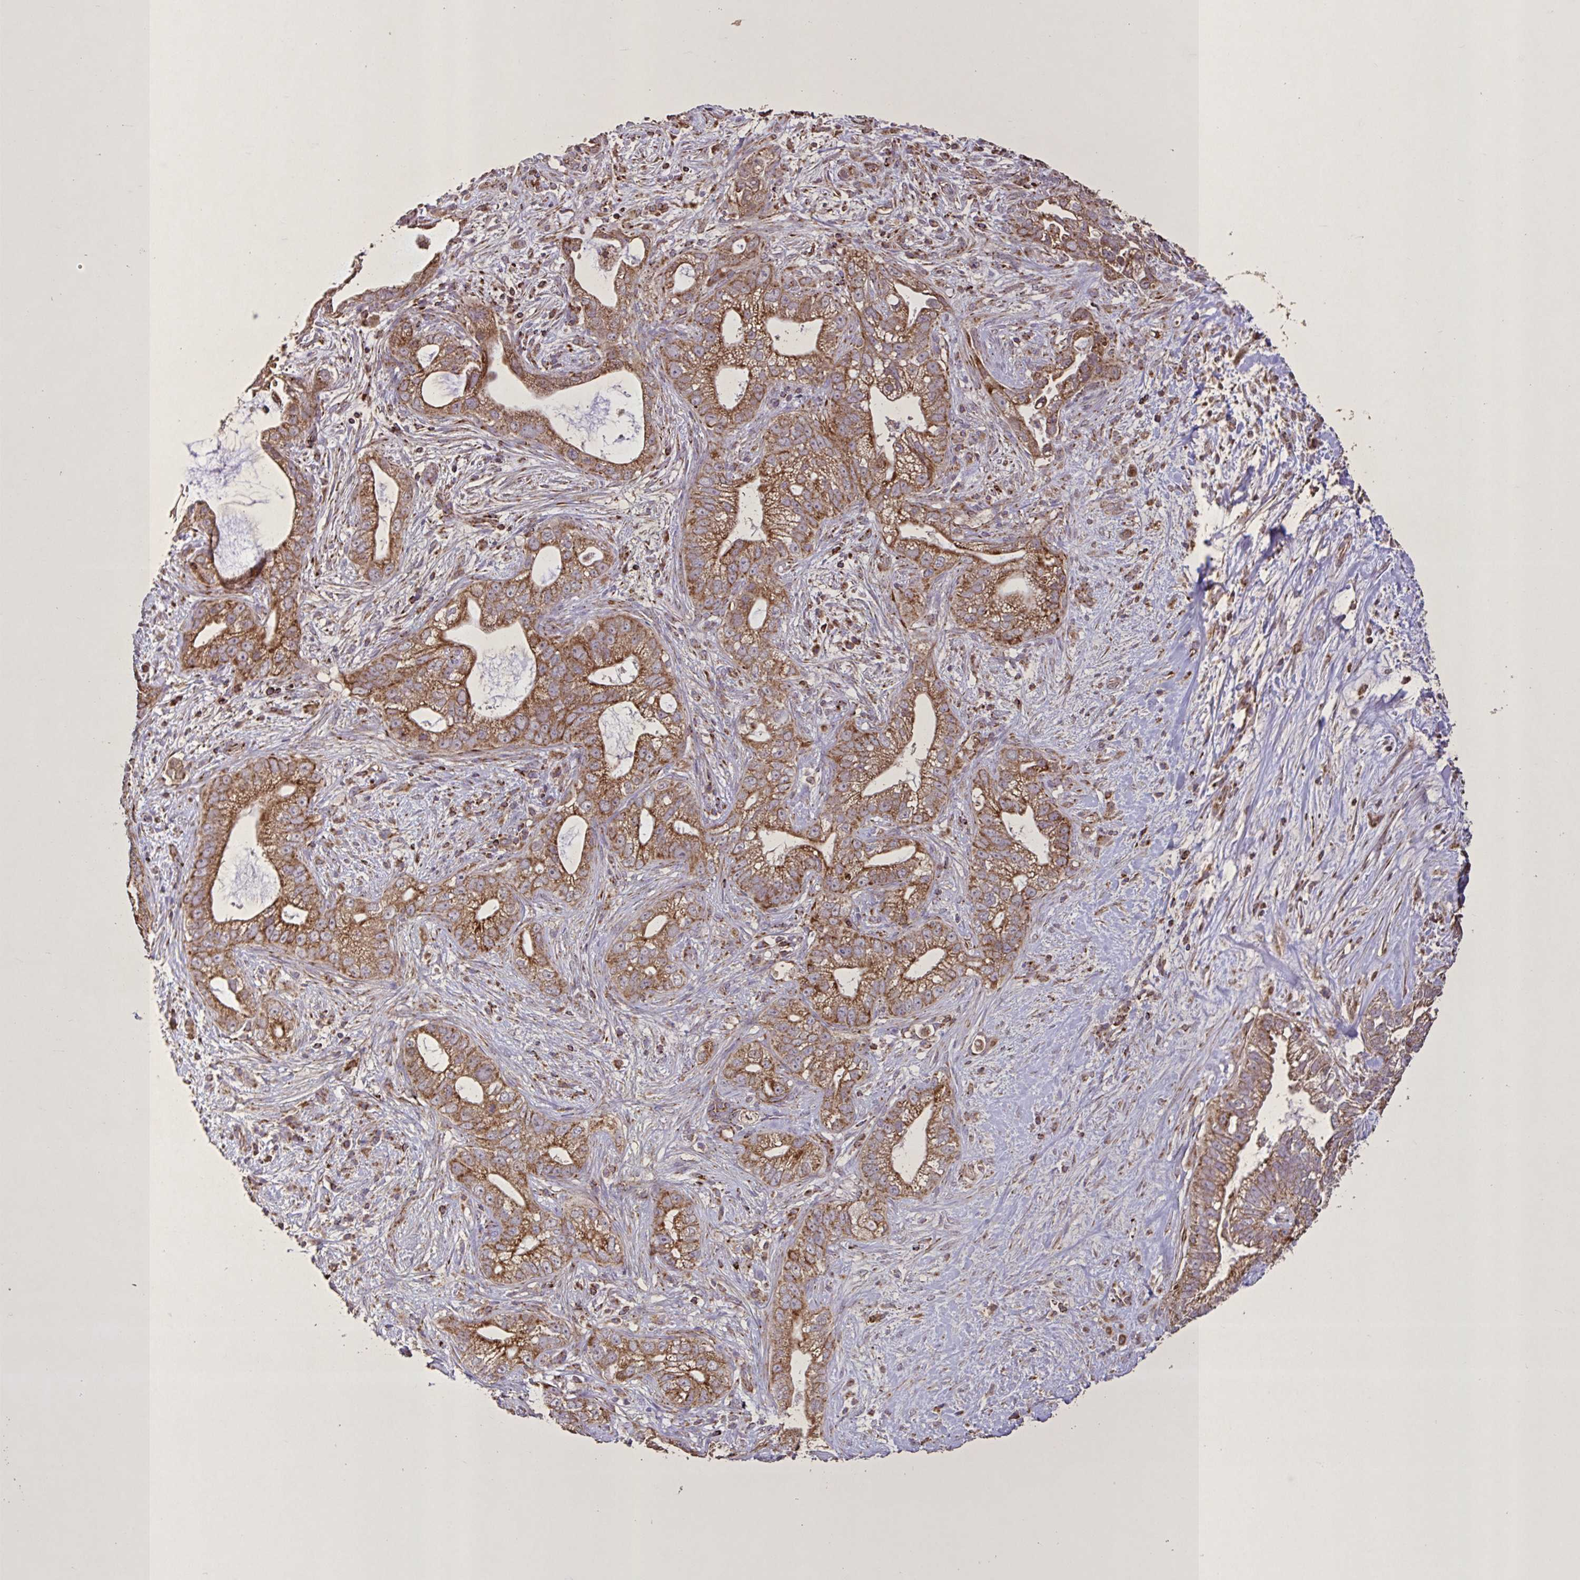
{"staining": {"intensity": "moderate", "quantity": ">75%", "location": "cytoplasmic/membranous"}, "tissue": "pancreatic cancer", "cell_type": "Tumor cells", "image_type": "cancer", "snomed": [{"axis": "morphology", "description": "Adenocarcinoma, NOS"}, {"axis": "topography", "description": "Pancreas"}], "caption": "Immunohistochemical staining of pancreatic cancer displays moderate cytoplasmic/membranous protein positivity in approximately >75% of tumor cells.", "gene": "AGK", "patient": {"sex": "male", "age": 70}}